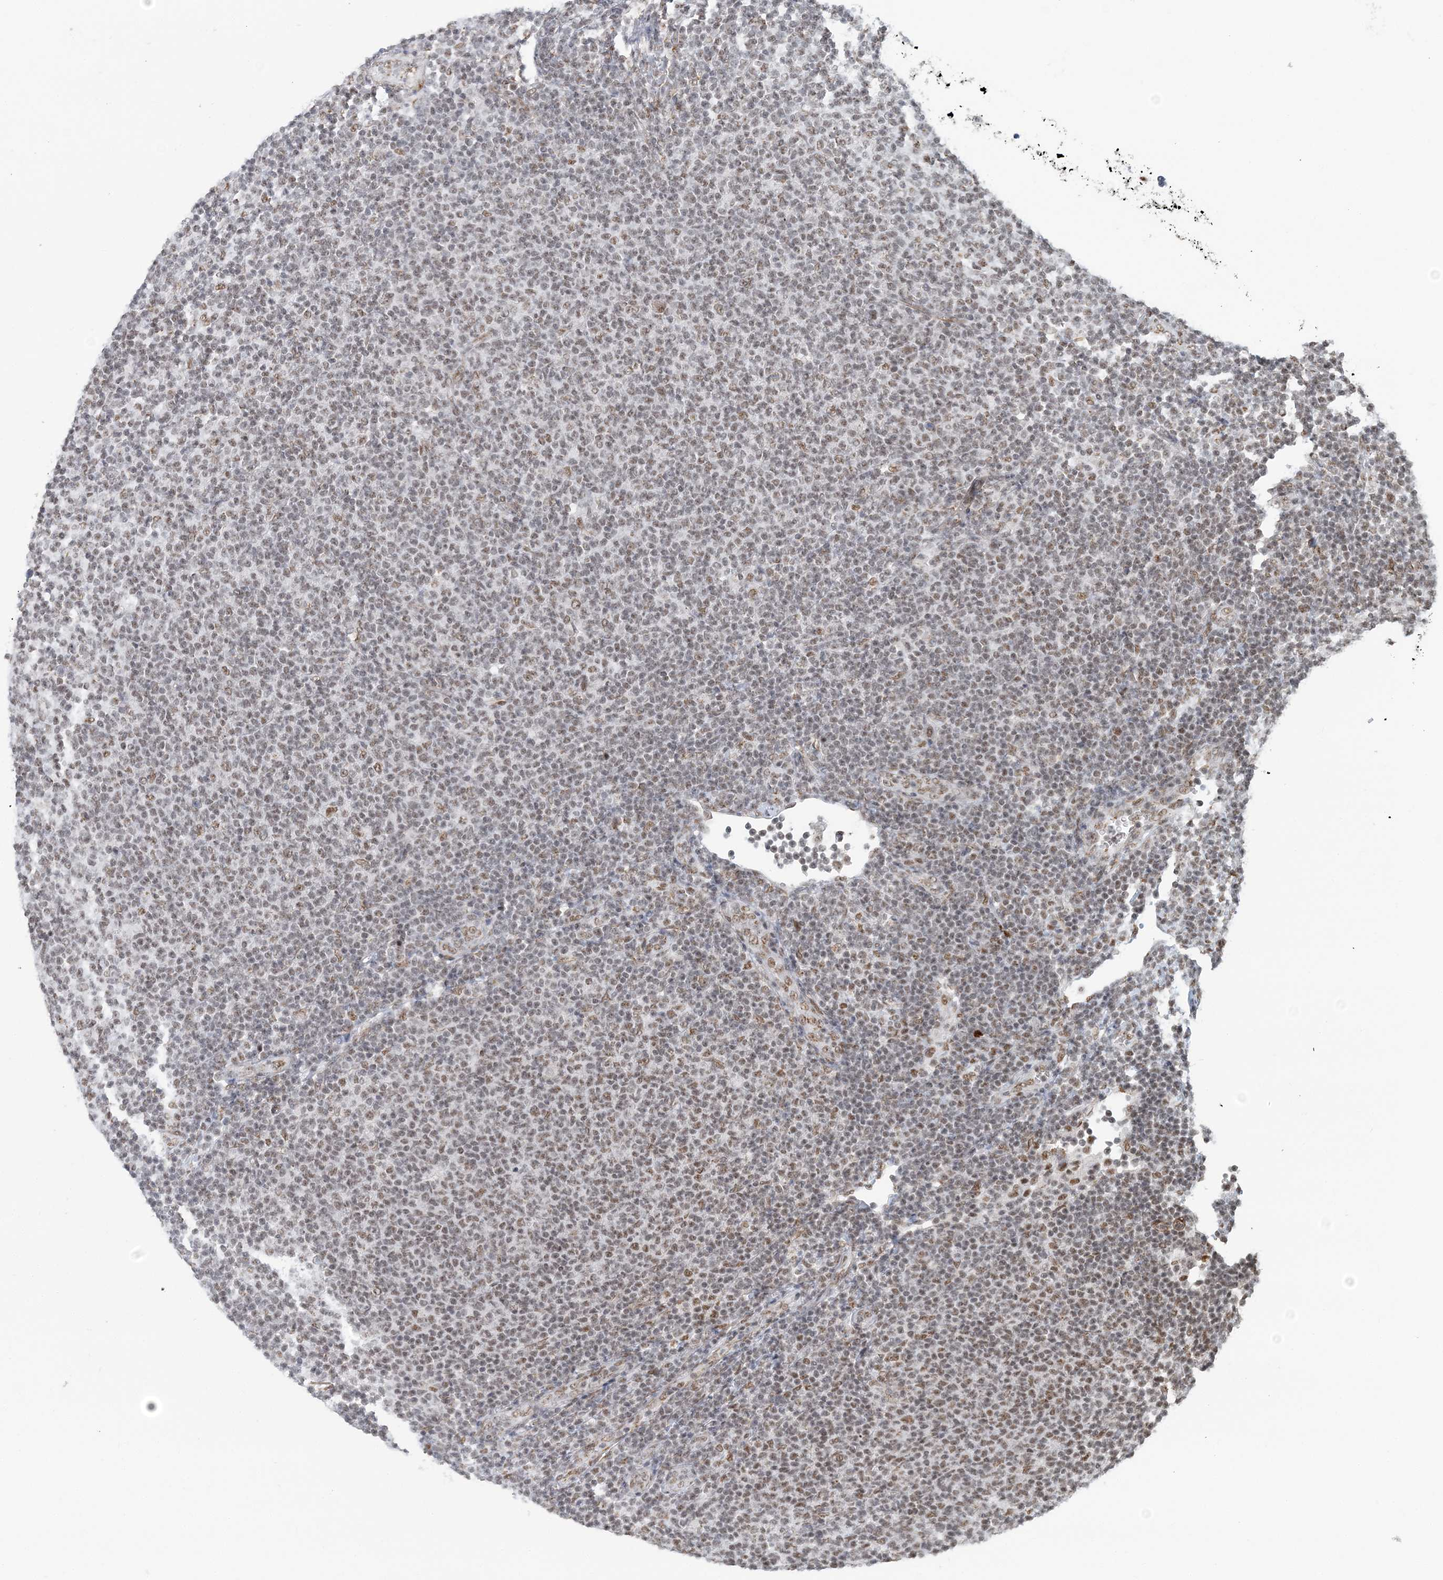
{"staining": {"intensity": "moderate", "quantity": "<25%", "location": "nuclear"}, "tissue": "lymphoma", "cell_type": "Tumor cells", "image_type": "cancer", "snomed": [{"axis": "morphology", "description": "Malignant lymphoma, non-Hodgkin's type, Low grade"}, {"axis": "topography", "description": "Lymph node"}], "caption": "A high-resolution image shows immunohistochemistry (IHC) staining of lymphoma, which reveals moderate nuclear positivity in about <25% of tumor cells. The staining was performed using DAB (3,3'-diaminobenzidine) to visualize the protein expression in brown, while the nuclei were stained in blue with hematoxylin (Magnification: 20x).", "gene": "PLRG1", "patient": {"sex": "male", "age": 66}}